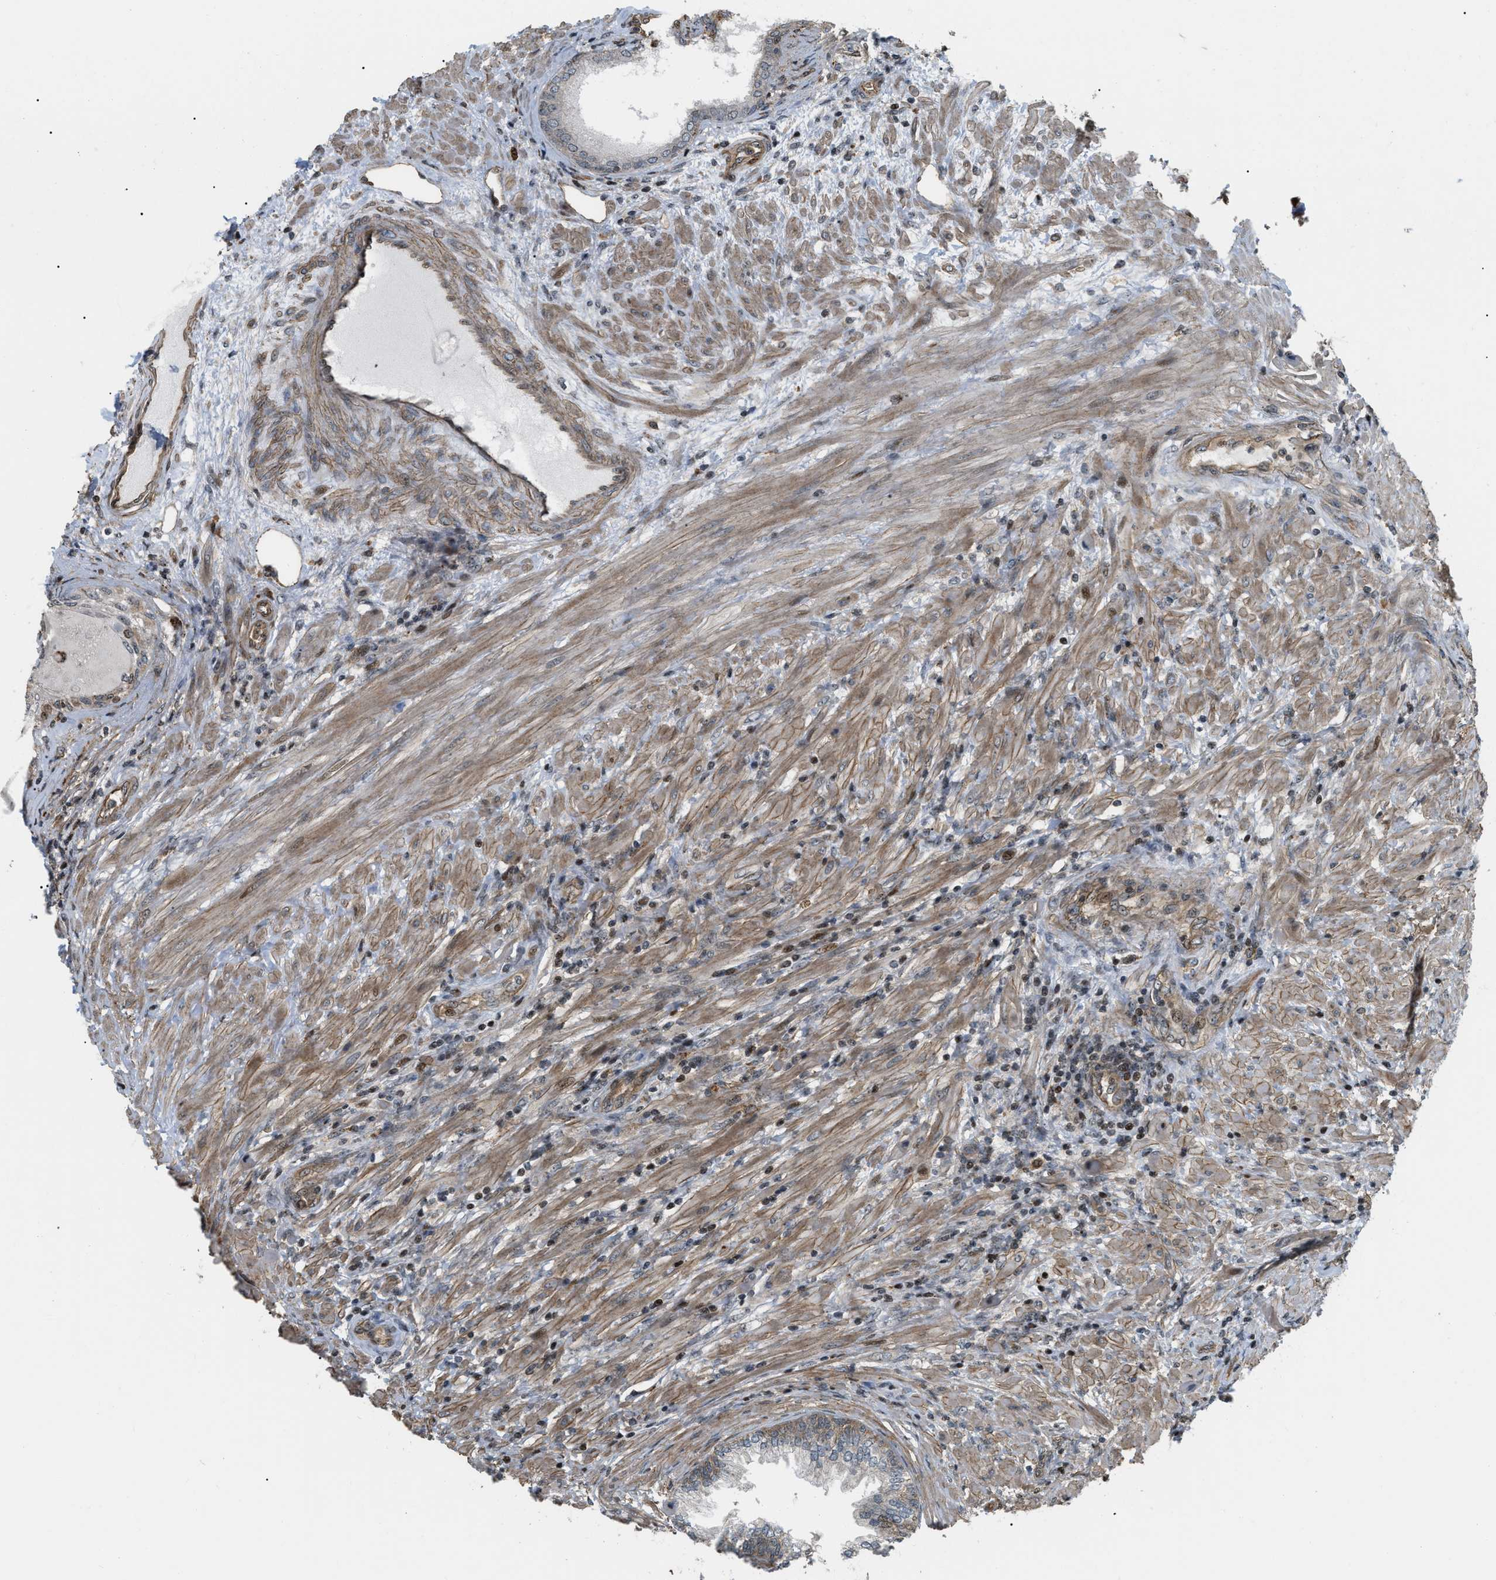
{"staining": {"intensity": "moderate", "quantity": "<25%", "location": "nuclear"}, "tissue": "prostate", "cell_type": "Glandular cells", "image_type": "normal", "snomed": [{"axis": "morphology", "description": "Normal tissue, NOS"}, {"axis": "topography", "description": "Prostate"}], "caption": "DAB immunohistochemical staining of normal prostate shows moderate nuclear protein staining in about <25% of glandular cells.", "gene": "LTA4H", "patient": {"sex": "male", "age": 76}}